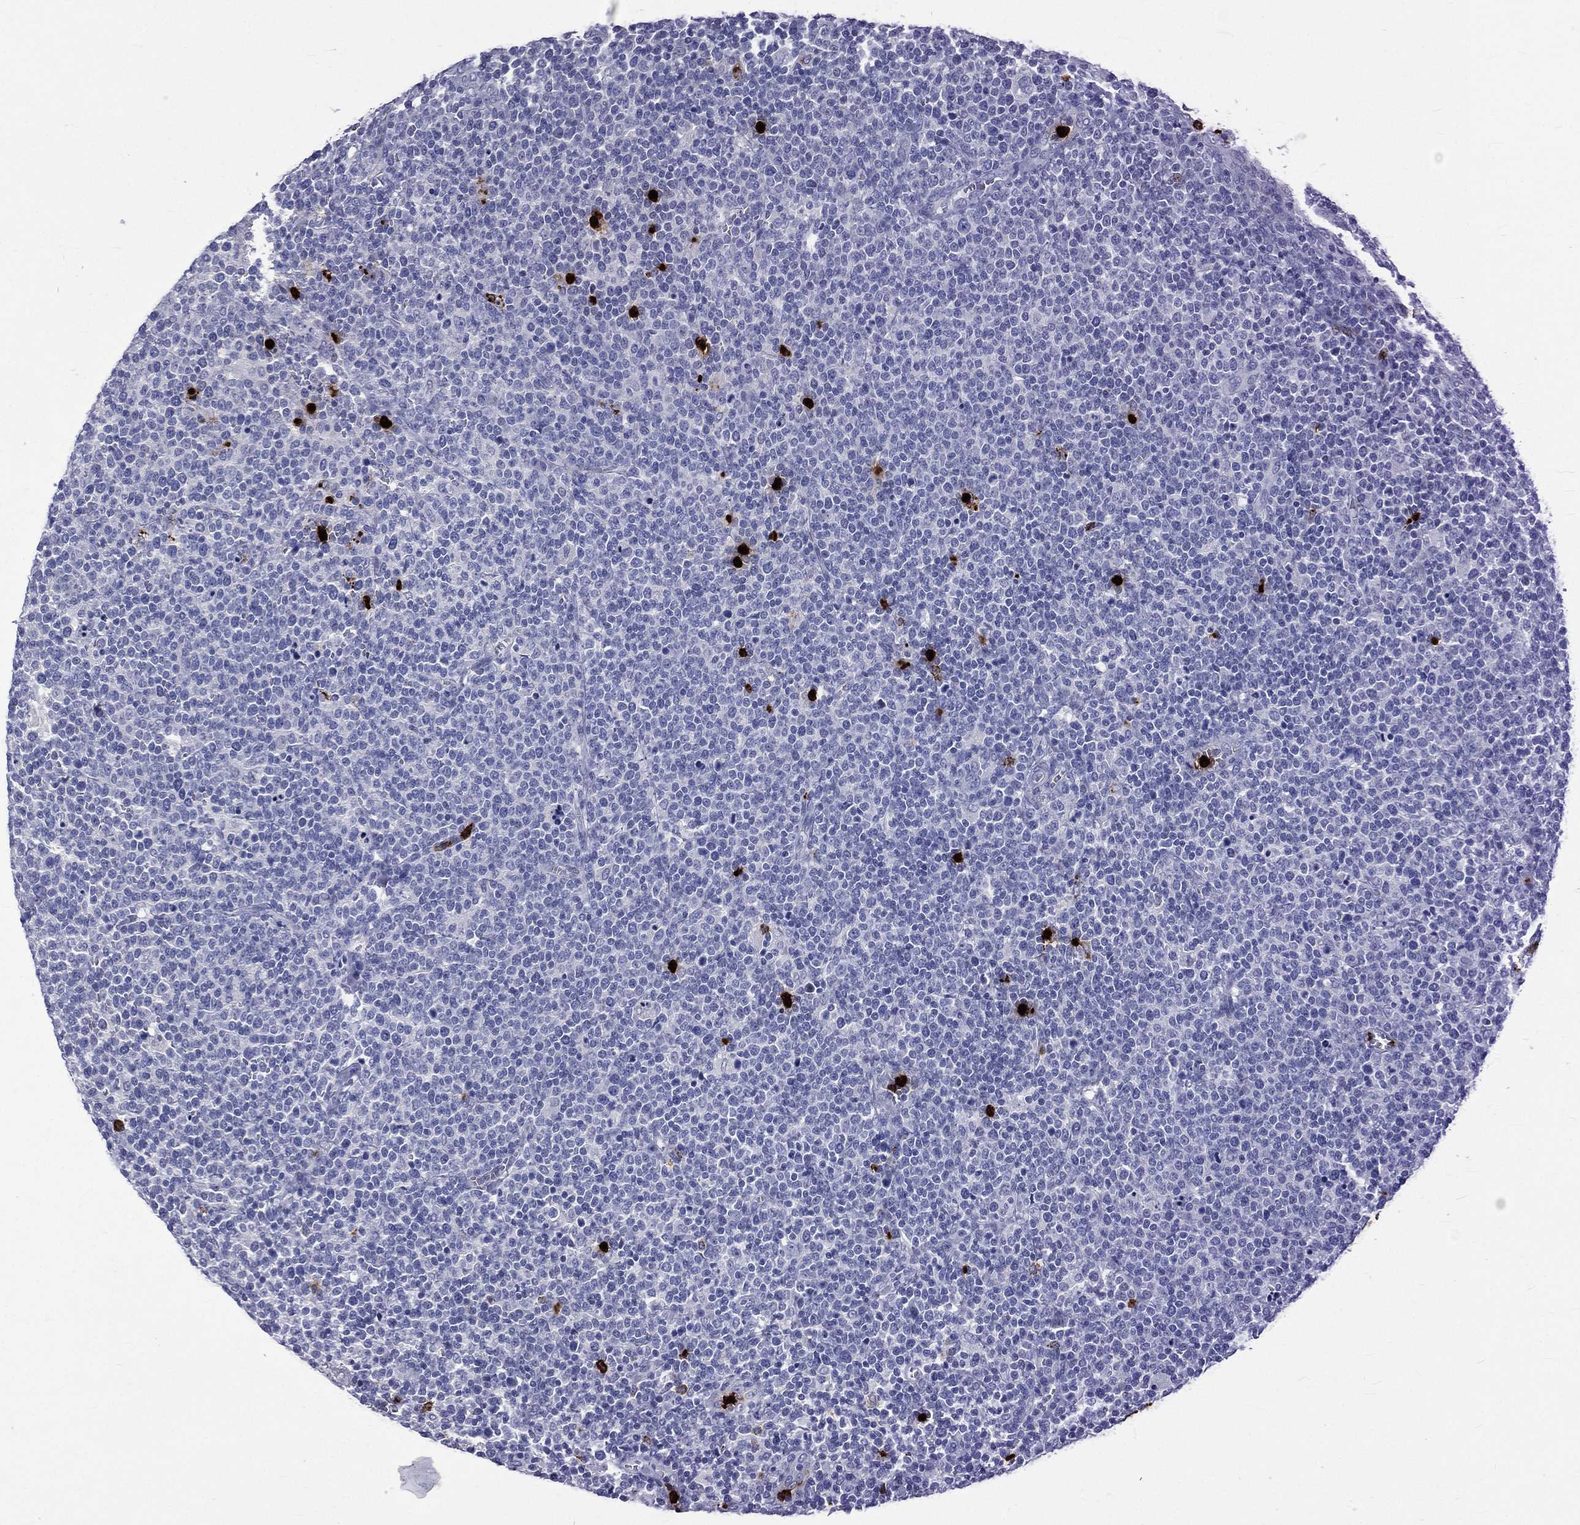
{"staining": {"intensity": "negative", "quantity": "none", "location": "none"}, "tissue": "lymphoma", "cell_type": "Tumor cells", "image_type": "cancer", "snomed": [{"axis": "morphology", "description": "Malignant lymphoma, non-Hodgkin's type, High grade"}, {"axis": "topography", "description": "Lymph node"}], "caption": "Tumor cells show no significant staining in lymphoma. (Brightfield microscopy of DAB immunohistochemistry at high magnification).", "gene": "ELANE", "patient": {"sex": "male", "age": 61}}